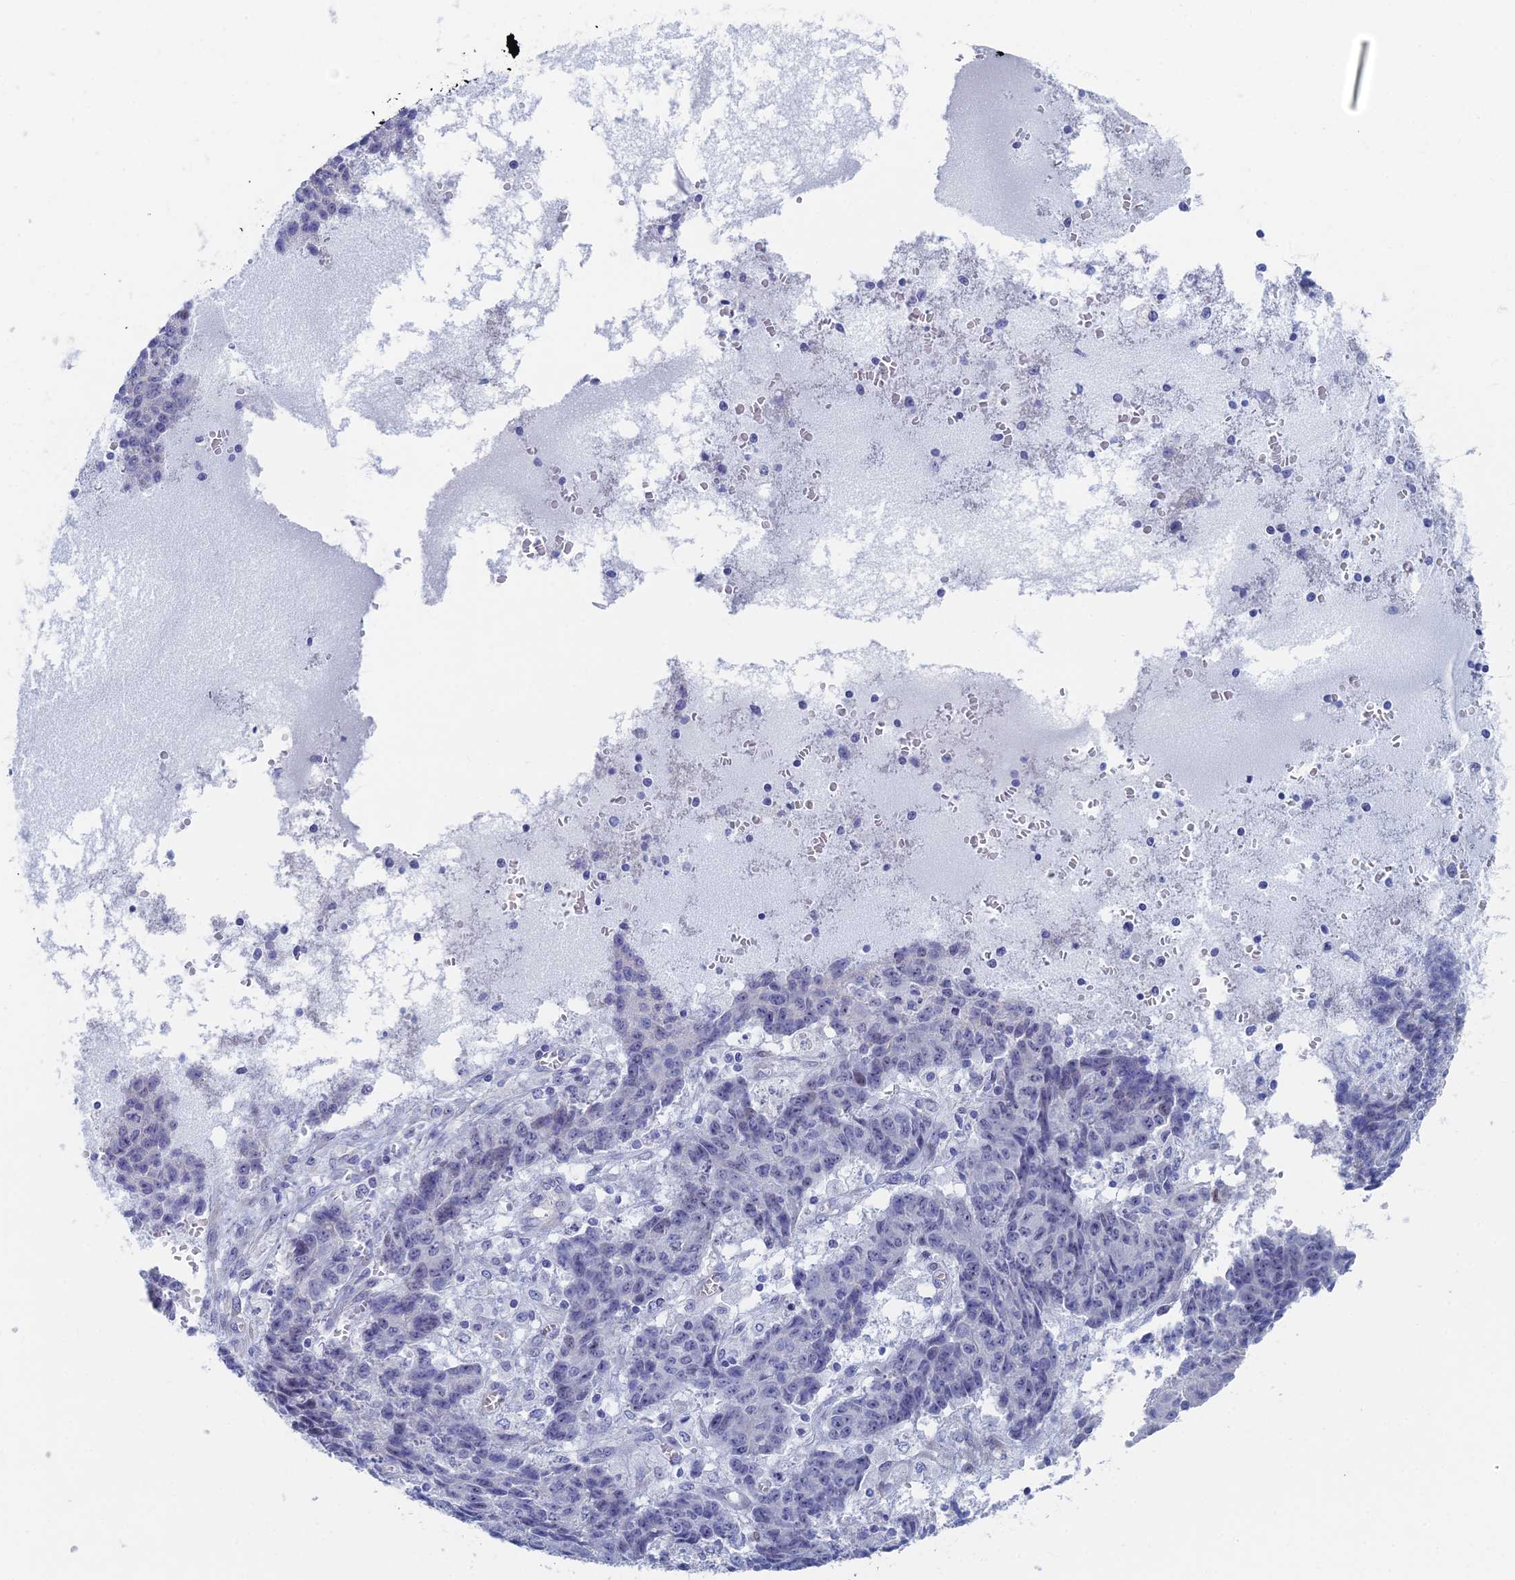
{"staining": {"intensity": "negative", "quantity": "none", "location": "none"}, "tissue": "ovarian cancer", "cell_type": "Tumor cells", "image_type": "cancer", "snomed": [{"axis": "morphology", "description": "Carcinoma, endometroid"}, {"axis": "topography", "description": "Ovary"}], "caption": "An immunohistochemistry photomicrograph of ovarian endometroid carcinoma is shown. There is no staining in tumor cells of ovarian endometroid carcinoma. (Brightfield microscopy of DAB immunohistochemistry (IHC) at high magnification).", "gene": "DRGX", "patient": {"sex": "female", "age": 42}}